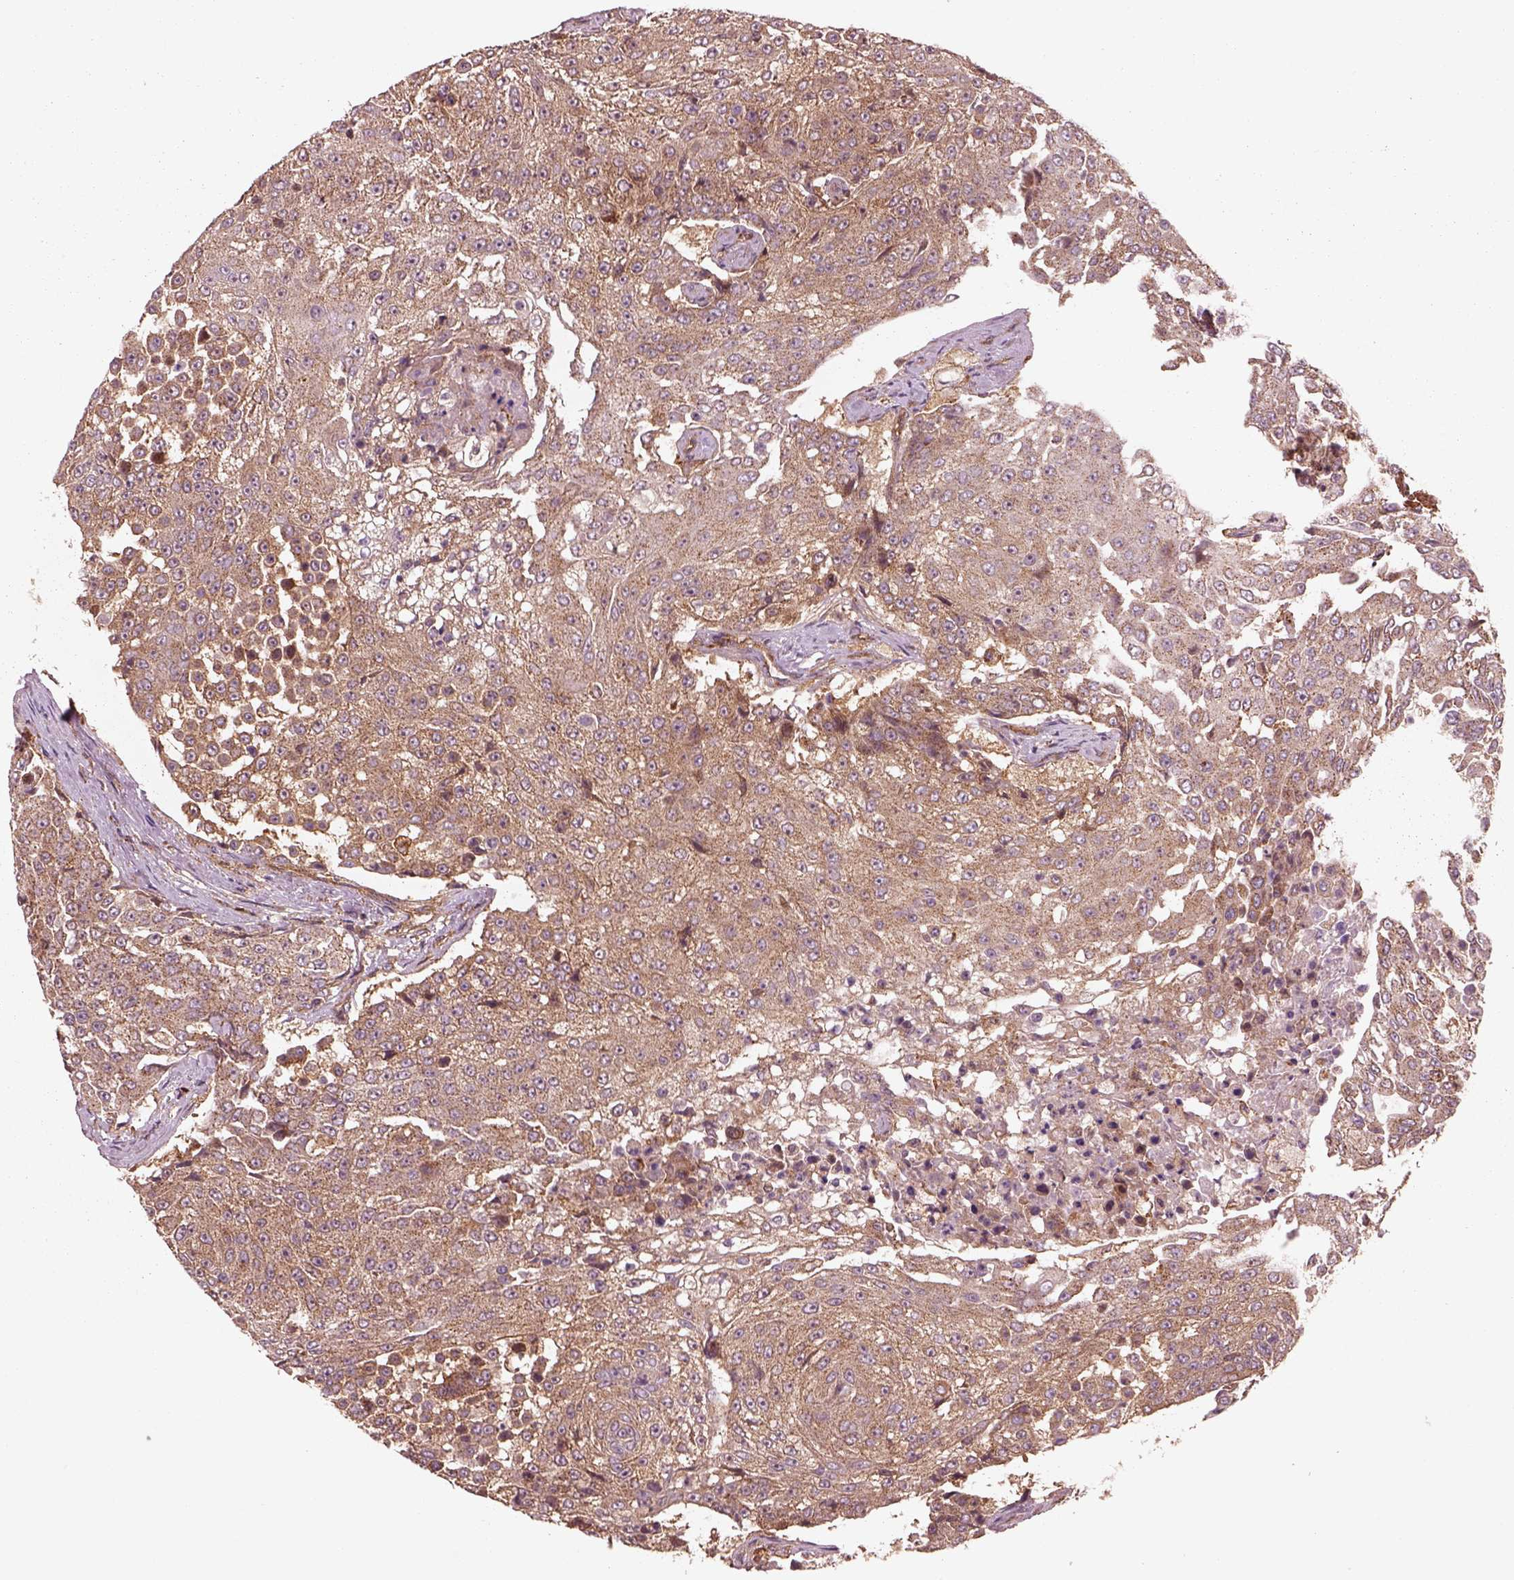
{"staining": {"intensity": "moderate", "quantity": "<25%", "location": "cytoplasmic/membranous"}, "tissue": "urothelial cancer", "cell_type": "Tumor cells", "image_type": "cancer", "snomed": [{"axis": "morphology", "description": "Urothelial carcinoma, High grade"}, {"axis": "topography", "description": "Urinary bladder"}], "caption": "Protein staining by IHC reveals moderate cytoplasmic/membranous expression in approximately <25% of tumor cells in urothelial carcinoma (high-grade). (brown staining indicates protein expression, while blue staining denotes nuclei).", "gene": "WASHC2A", "patient": {"sex": "female", "age": 63}}